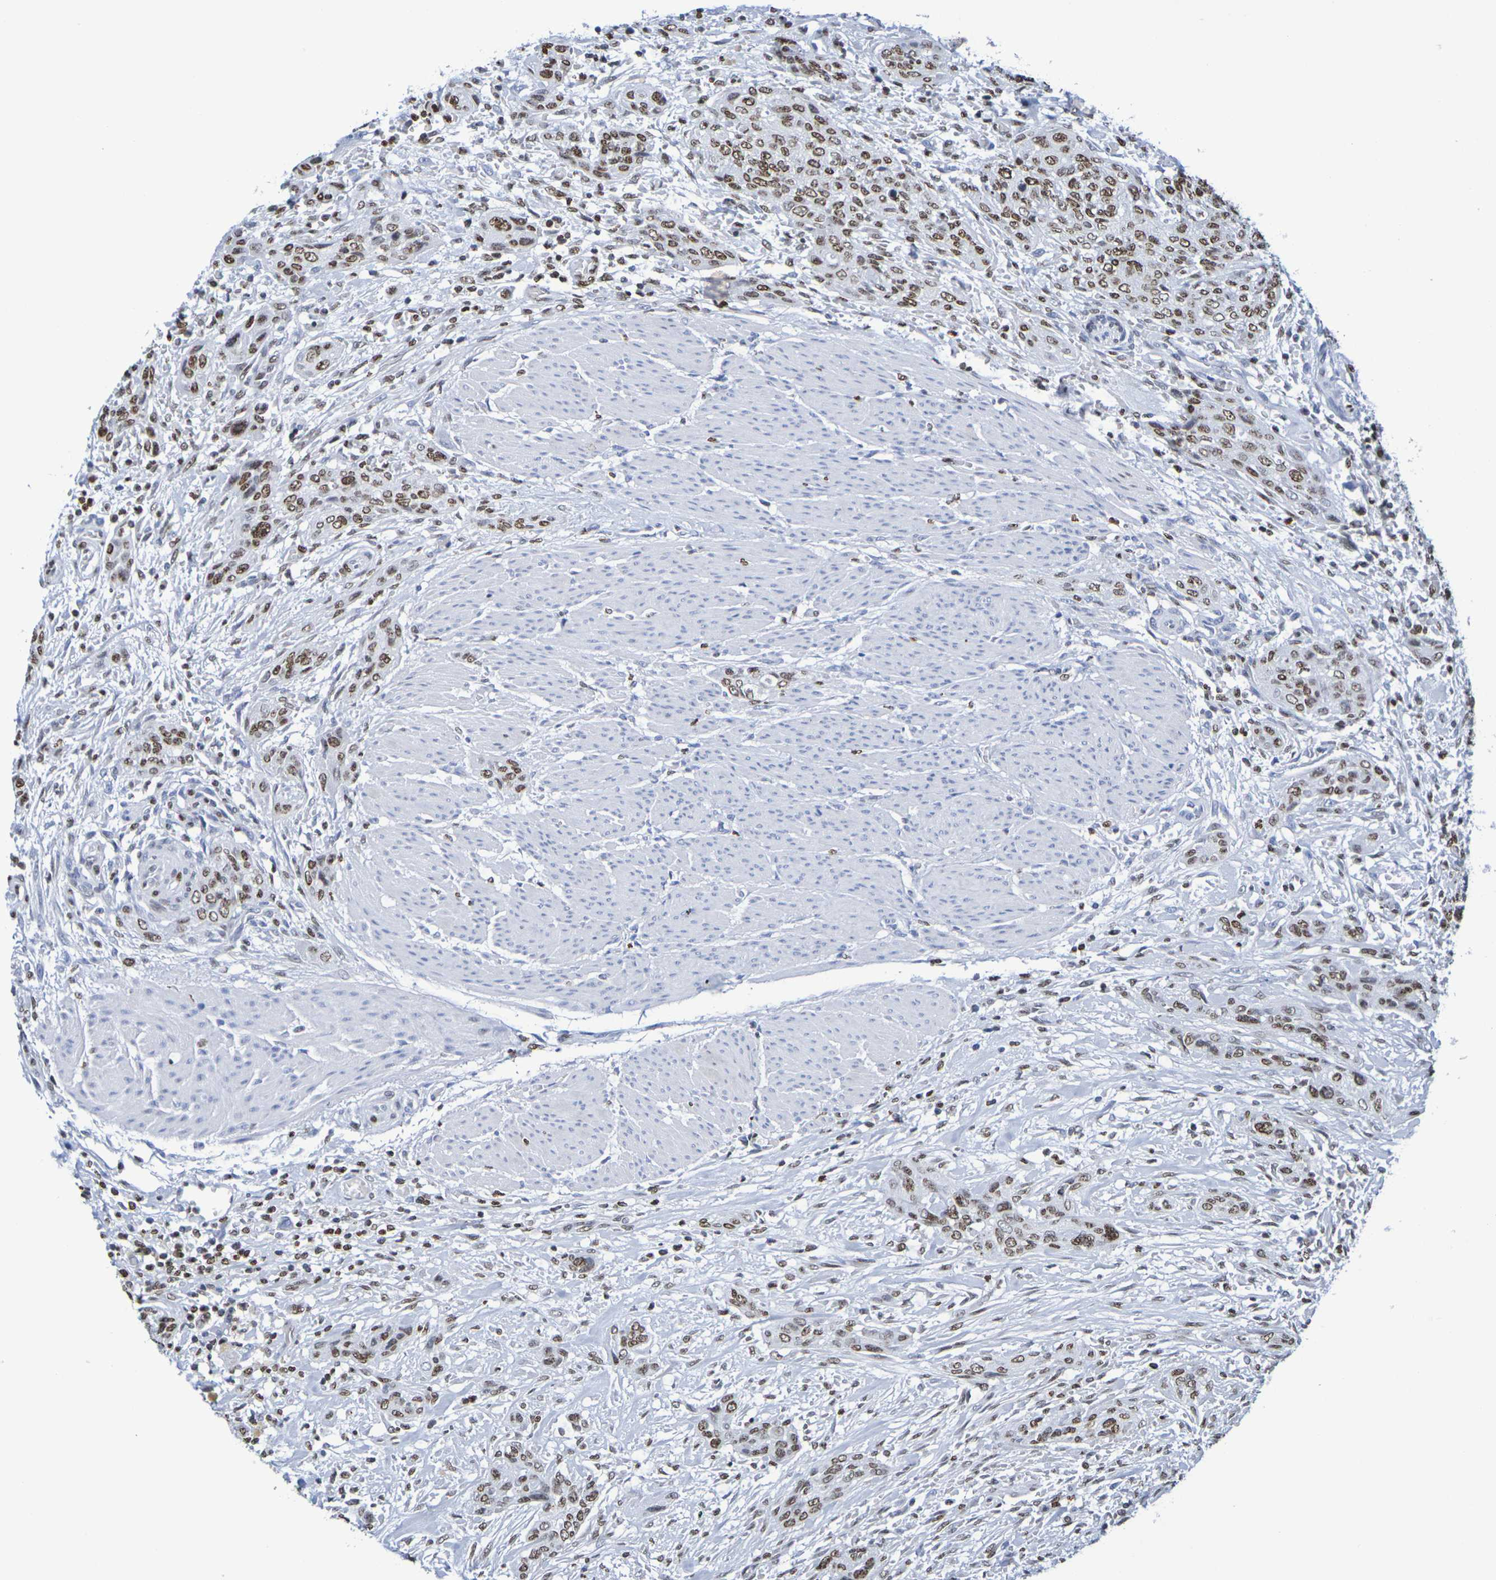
{"staining": {"intensity": "moderate", "quantity": ">75%", "location": "nuclear"}, "tissue": "urothelial cancer", "cell_type": "Tumor cells", "image_type": "cancer", "snomed": [{"axis": "morphology", "description": "Urothelial carcinoma, High grade"}, {"axis": "topography", "description": "Urinary bladder"}], "caption": "The image displays staining of high-grade urothelial carcinoma, revealing moderate nuclear protein positivity (brown color) within tumor cells.", "gene": "H1-5", "patient": {"sex": "male", "age": 35}}